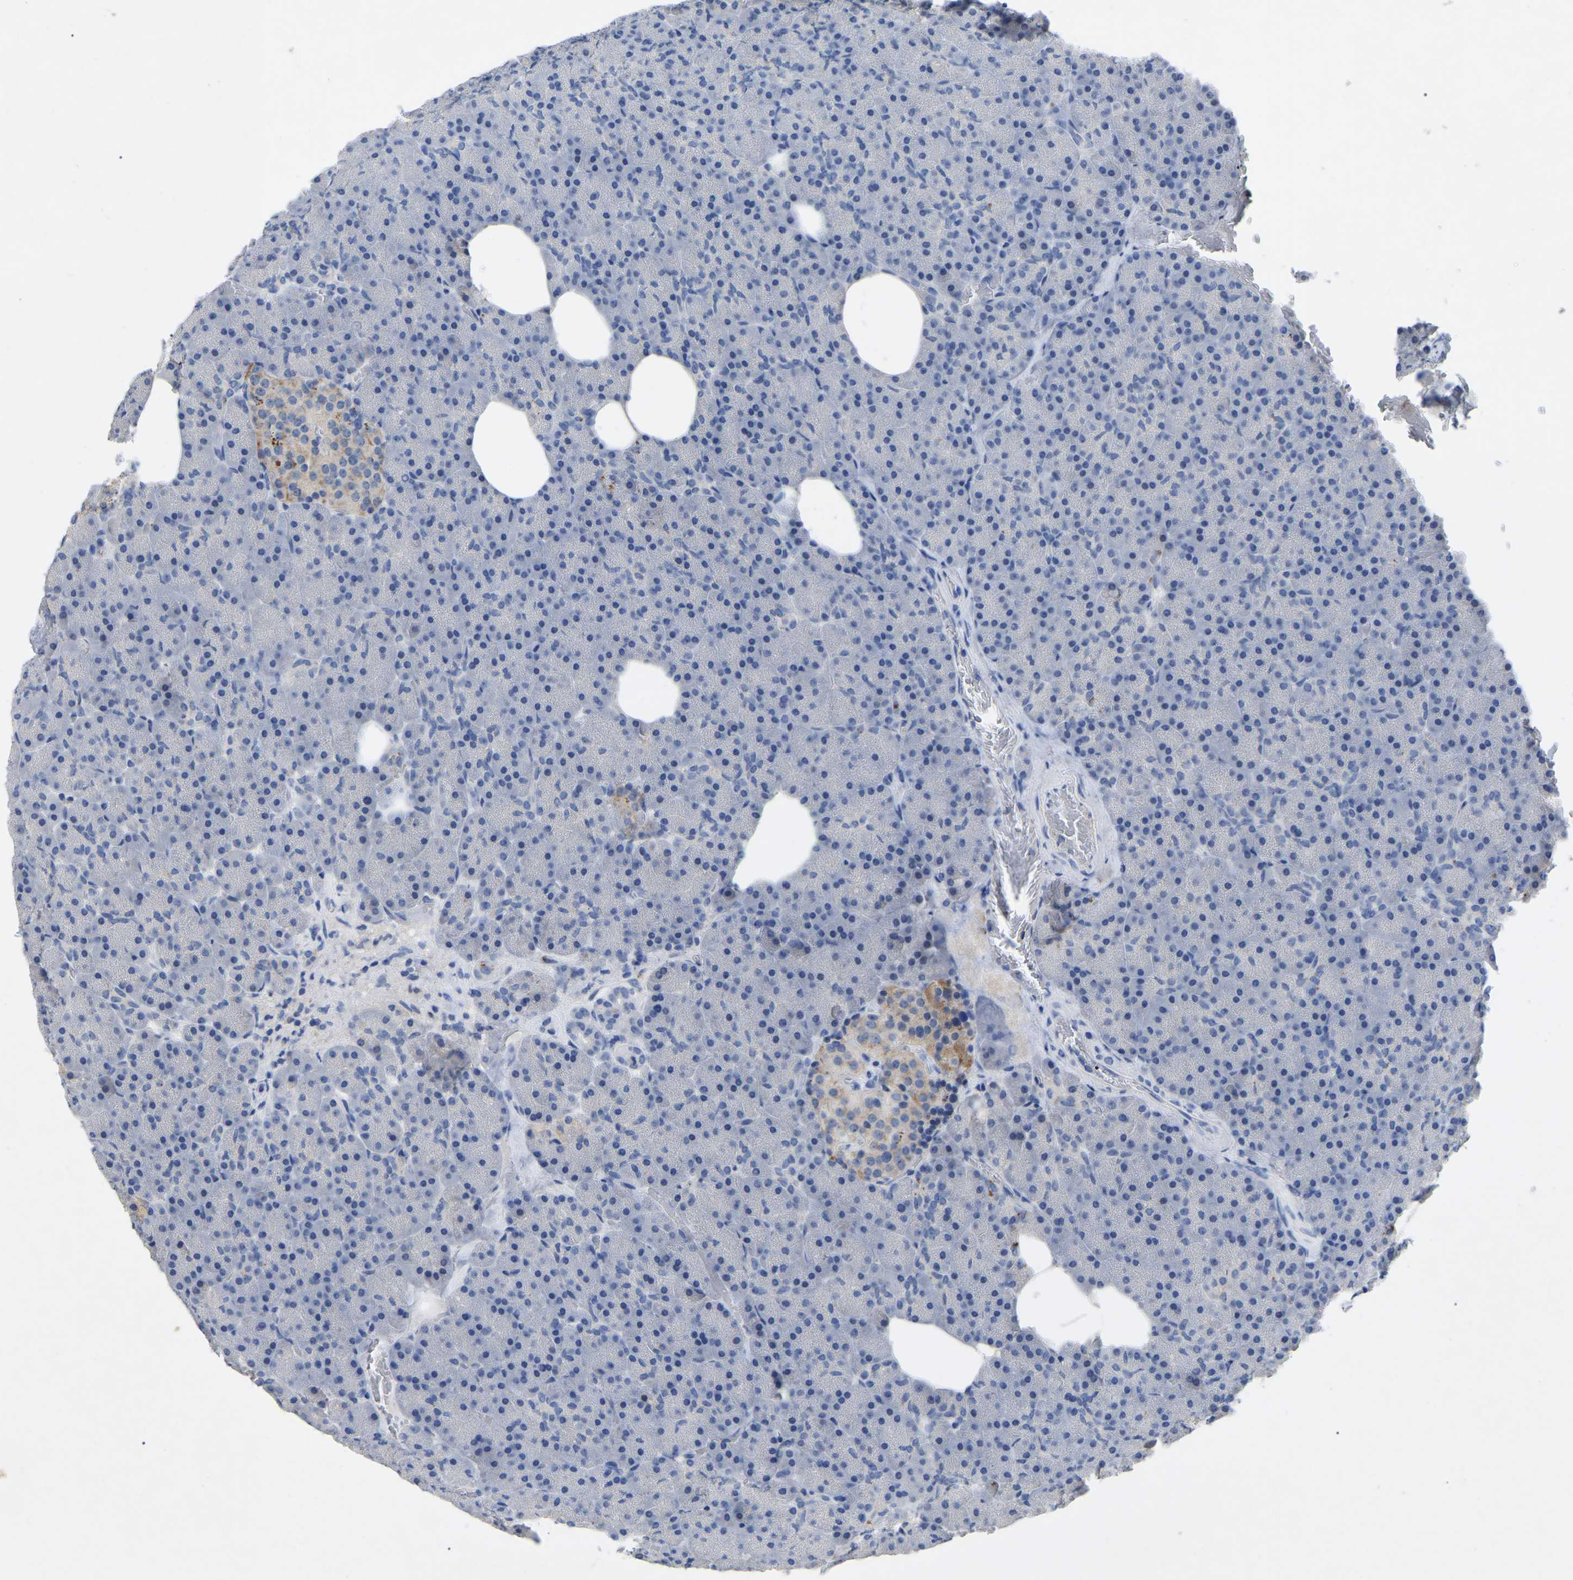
{"staining": {"intensity": "negative", "quantity": "none", "location": "none"}, "tissue": "pancreas", "cell_type": "Exocrine glandular cells", "image_type": "normal", "snomed": [{"axis": "morphology", "description": "Normal tissue, NOS"}, {"axis": "topography", "description": "Pancreas"}], "caption": "High magnification brightfield microscopy of benign pancreas stained with DAB (3,3'-diaminobenzidine) (brown) and counterstained with hematoxylin (blue): exocrine glandular cells show no significant staining.", "gene": "SMPD2", "patient": {"sex": "female", "age": 35}}